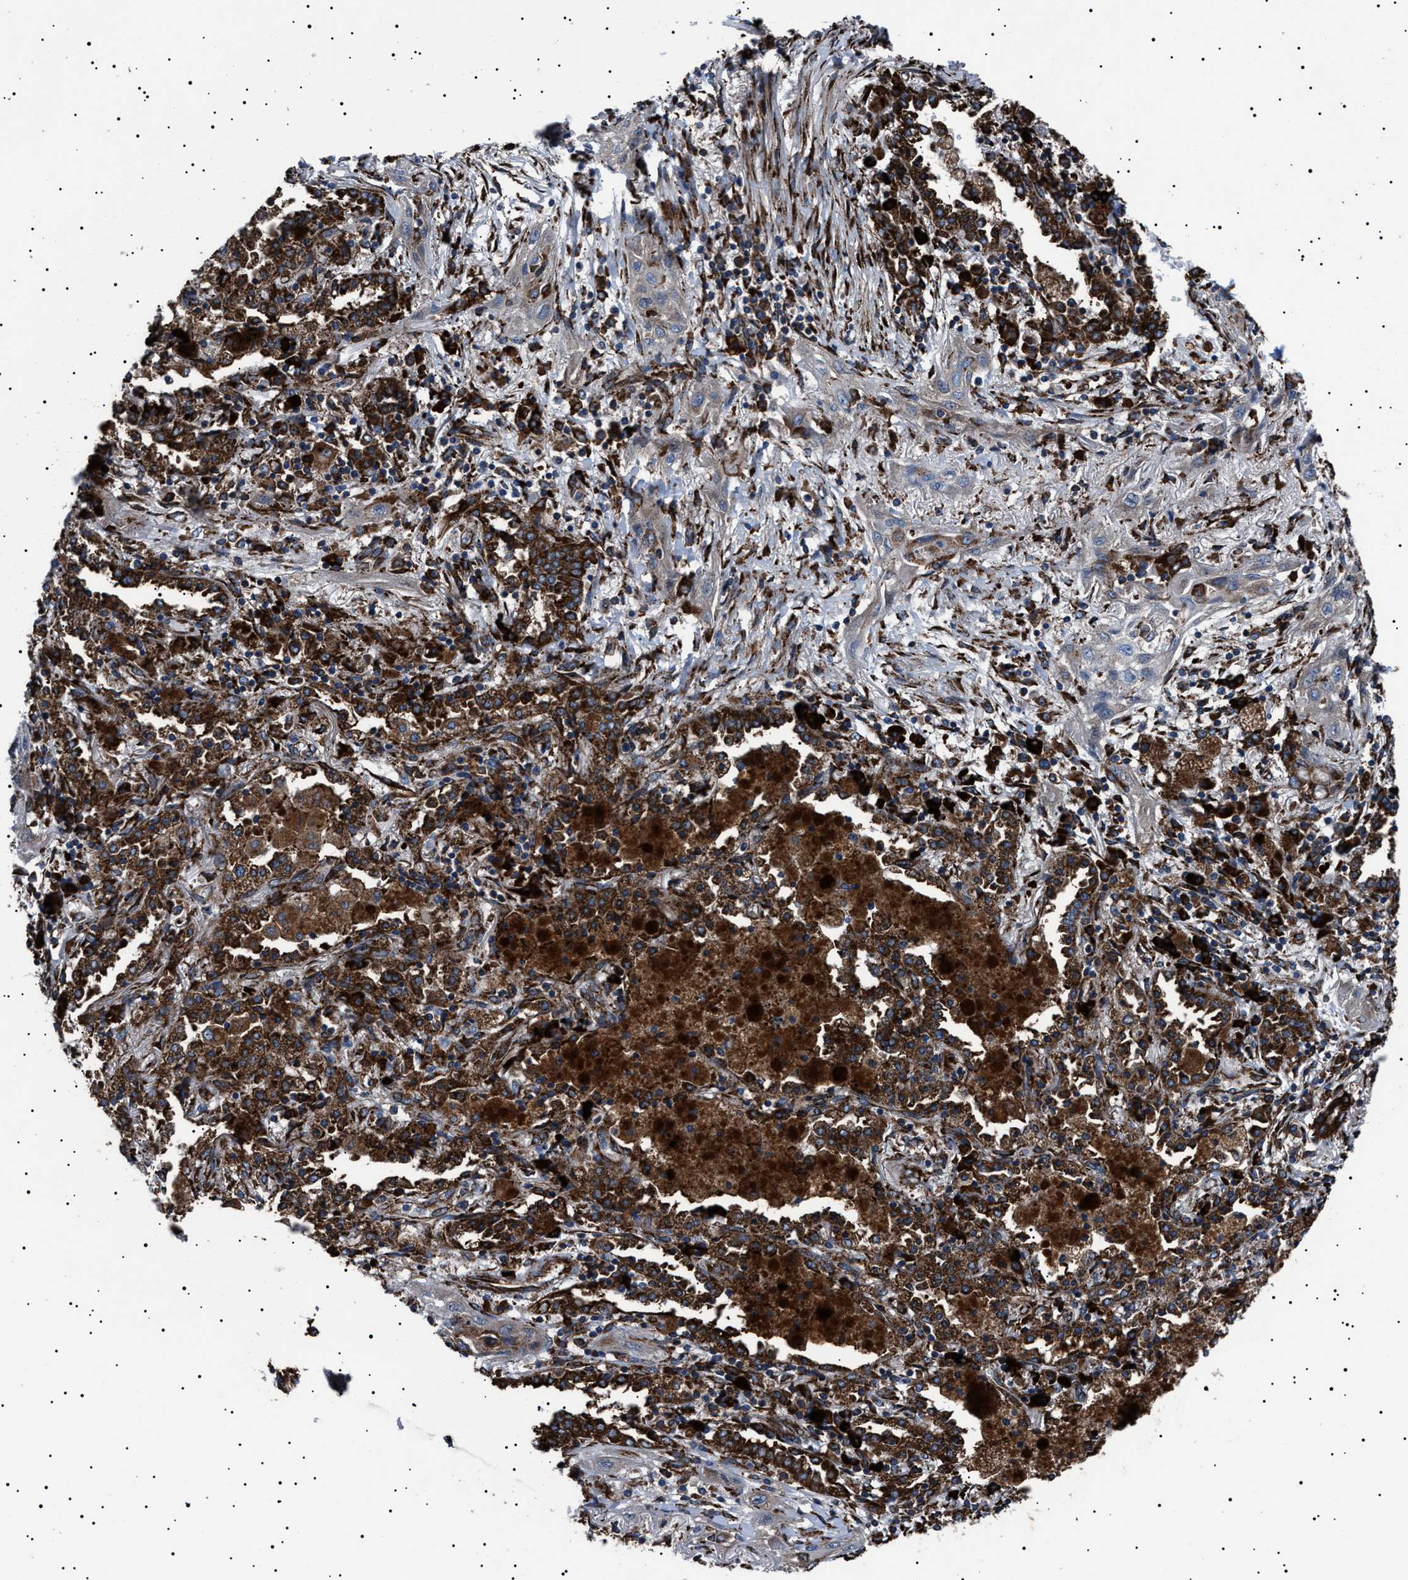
{"staining": {"intensity": "strong", "quantity": ">75%", "location": "cytoplasmic/membranous"}, "tissue": "lung cancer", "cell_type": "Tumor cells", "image_type": "cancer", "snomed": [{"axis": "morphology", "description": "Squamous cell carcinoma, NOS"}, {"axis": "topography", "description": "Lung"}], "caption": "IHC of lung squamous cell carcinoma exhibits high levels of strong cytoplasmic/membranous positivity in about >75% of tumor cells.", "gene": "TOP1MT", "patient": {"sex": "female", "age": 47}}